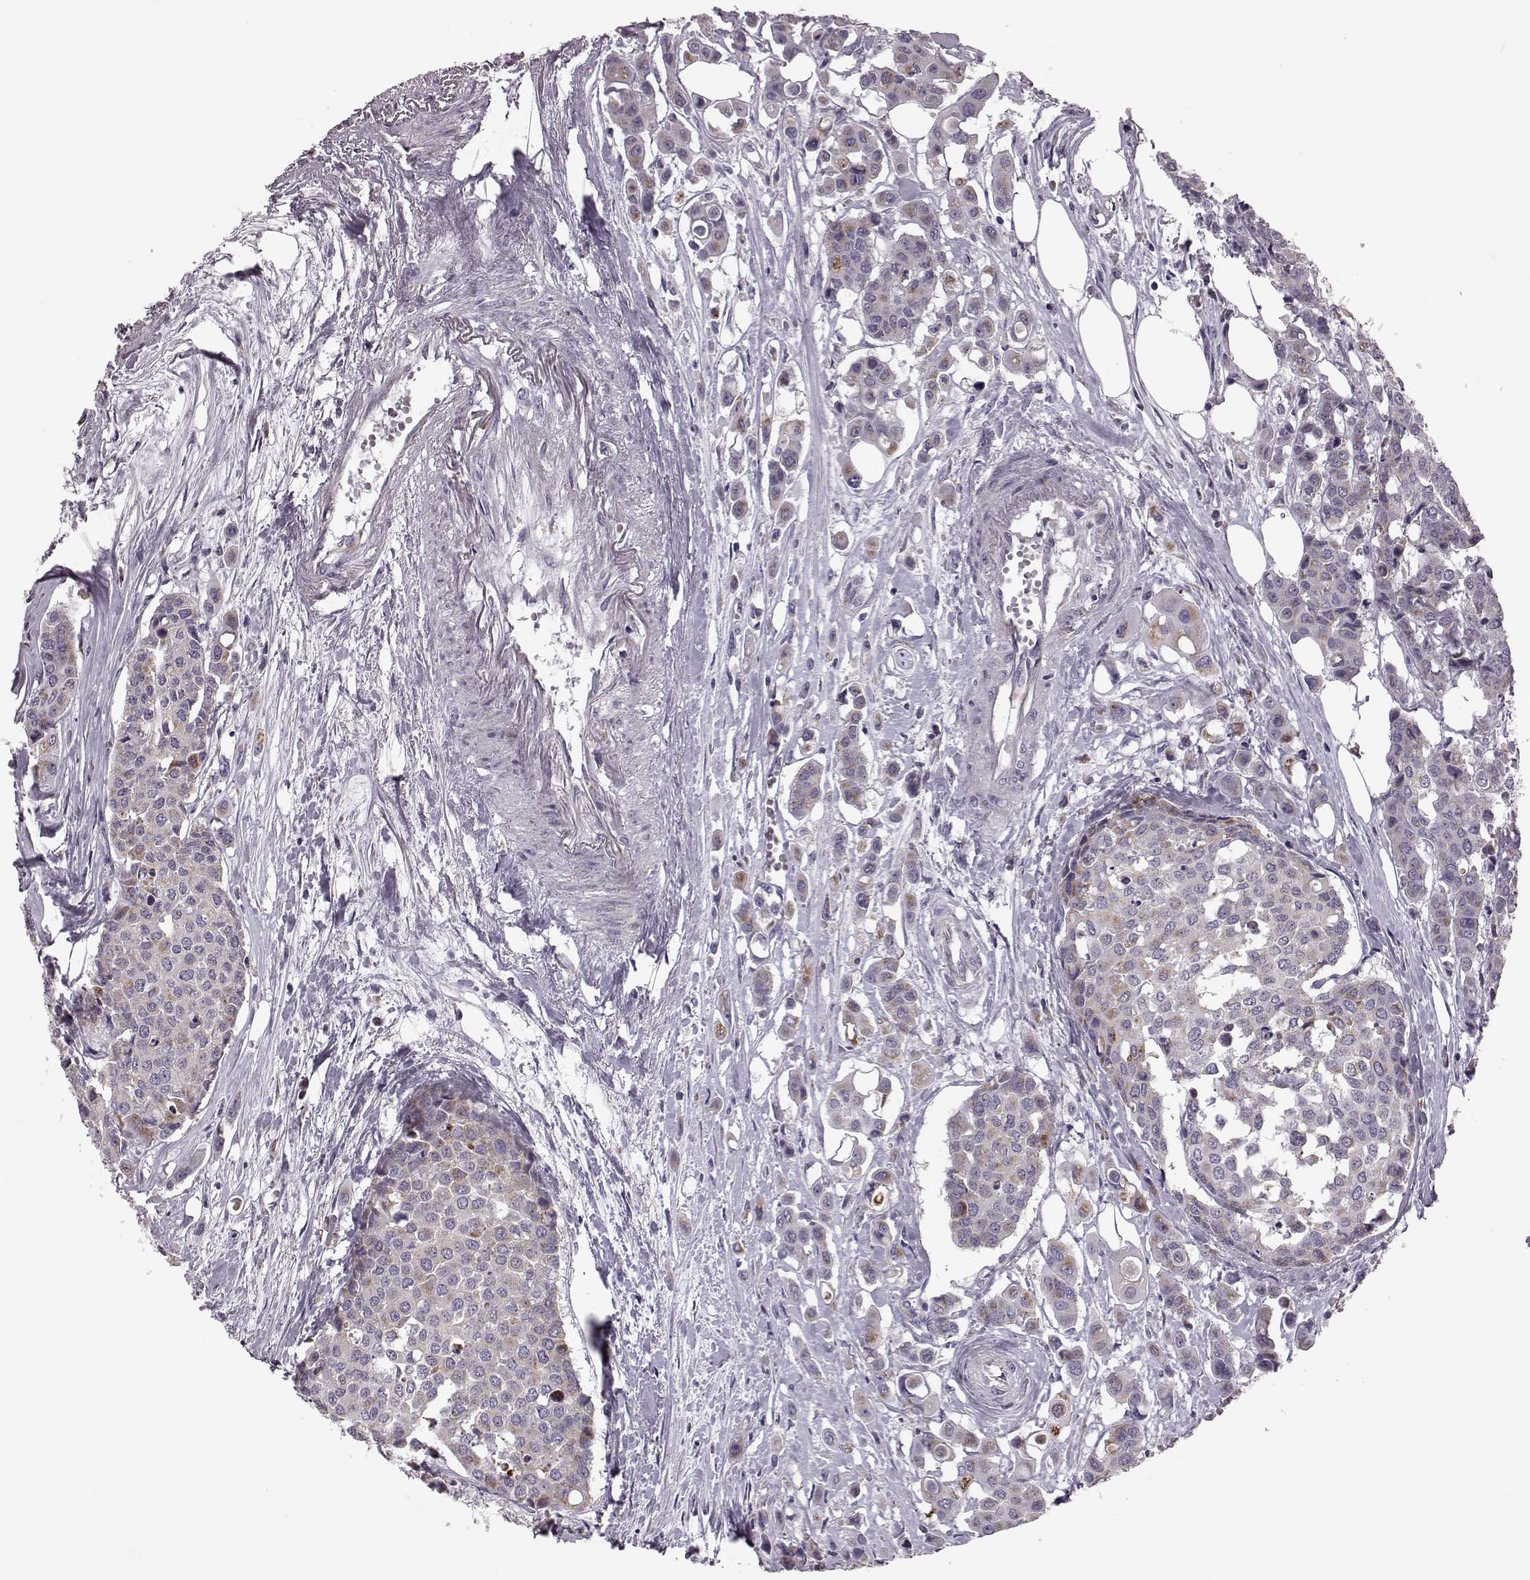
{"staining": {"intensity": "weak", "quantity": ">75%", "location": "cytoplasmic/membranous"}, "tissue": "carcinoid", "cell_type": "Tumor cells", "image_type": "cancer", "snomed": [{"axis": "morphology", "description": "Carcinoid, malignant, NOS"}, {"axis": "topography", "description": "Colon"}], "caption": "Immunohistochemistry (DAB (3,3'-diaminobenzidine)) staining of carcinoid exhibits weak cytoplasmic/membranous protein staining in approximately >75% of tumor cells. (DAB IHC, brown staining for protein, blue staining for nuclei).", "gene": "ATP5MF", "patient": {"sex": "male", "age": 81}}